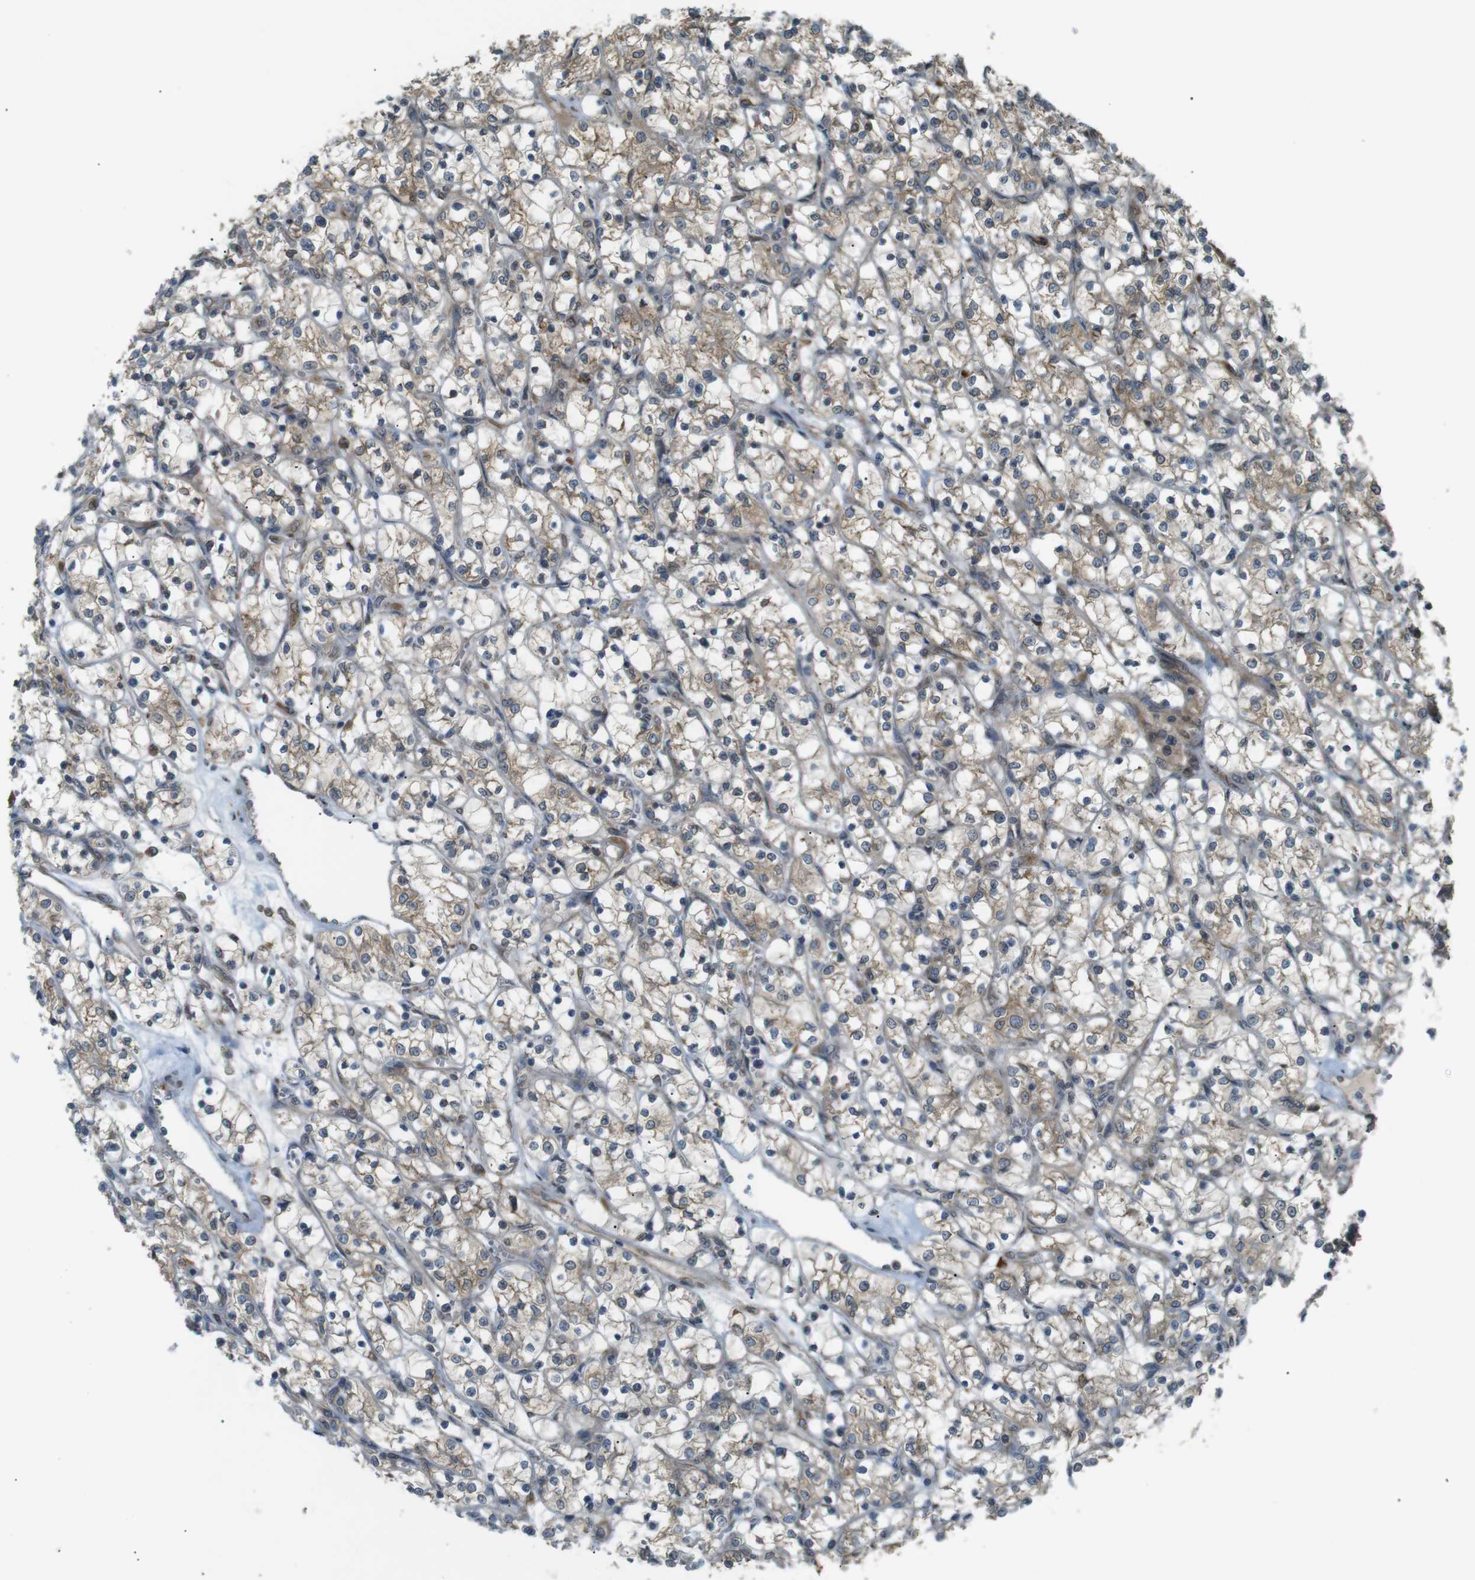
{"staining": {"intensity": "weak", "quantity": "<25%", "location": "cytoplasmic/membranous"}, "tissue": "renal cancer", "cell_type": "Tumor cells", "image_type": "cancer", "snomed": [{"axis": "morphology", "description": "Adenocarcinoma, NOS"}, {"axis": "topography", "description": "Kidney"}], "caption": "A high-resolution image shows immunohistochemistry (IHC) staining of adenocarcinoma (renal), which reveals no significant expression in tumor cells.", "gene": "TMED4", "patient": {"sex": "female", "age": 69}}